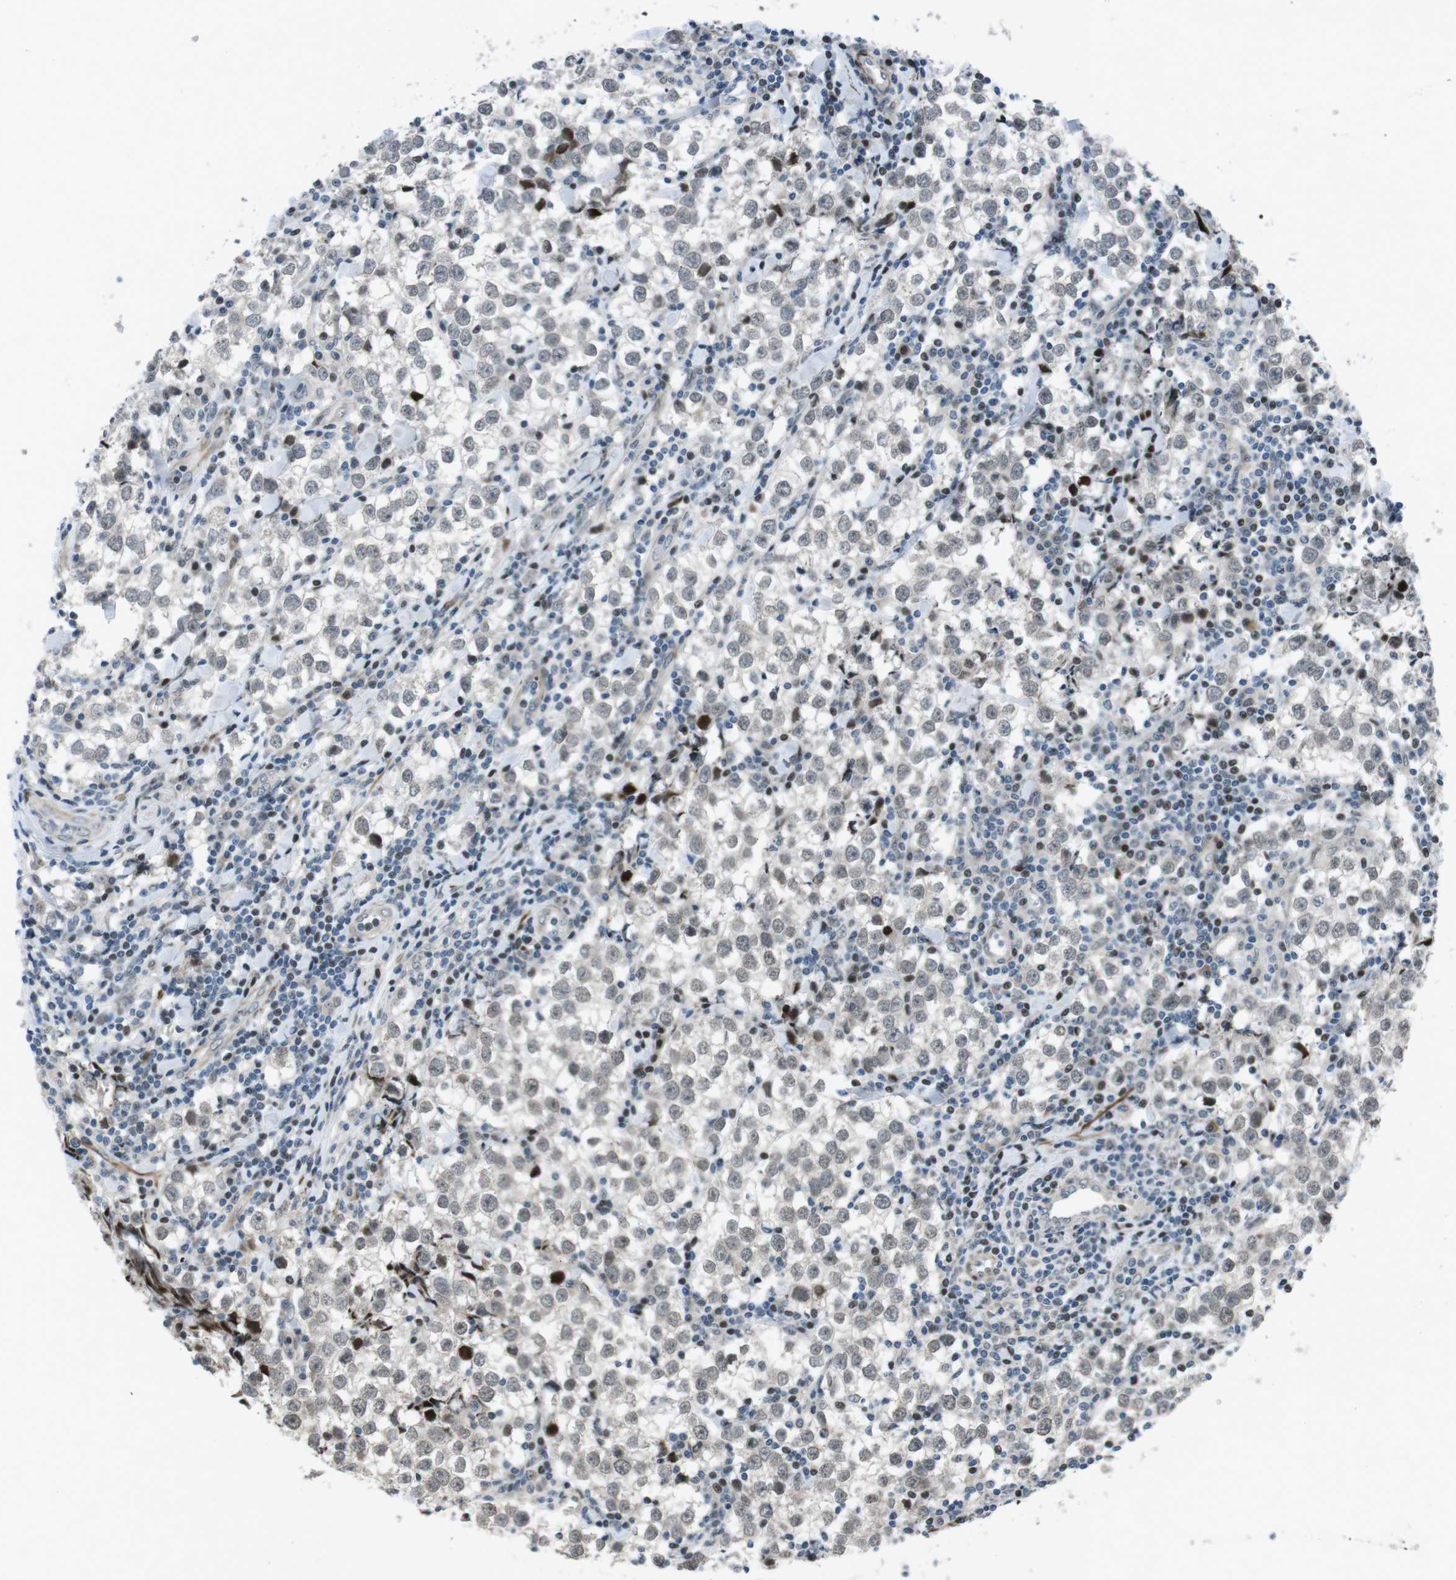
{"staining": {"intensity": "weak", "quantity": "<25%", "location": "nuclear"}, "tissue": "testis cancer", "cell_type": "Tumor cells", "image_type": "cancer", "snomed": [{"axis": "morphology", "description": "Seminoma, NOS"}, {"axis": "morphology", "description": "Carcinoma, Embryonal, NOS"}, {"axis": "topography", "description": "Testis"}], "caption": "This is a micrograph of IHC staining of testis cancer, which shows no staining in tumor cells.", "gene": "PBRM1", "patient": {"sex": "male", "age": 36}}